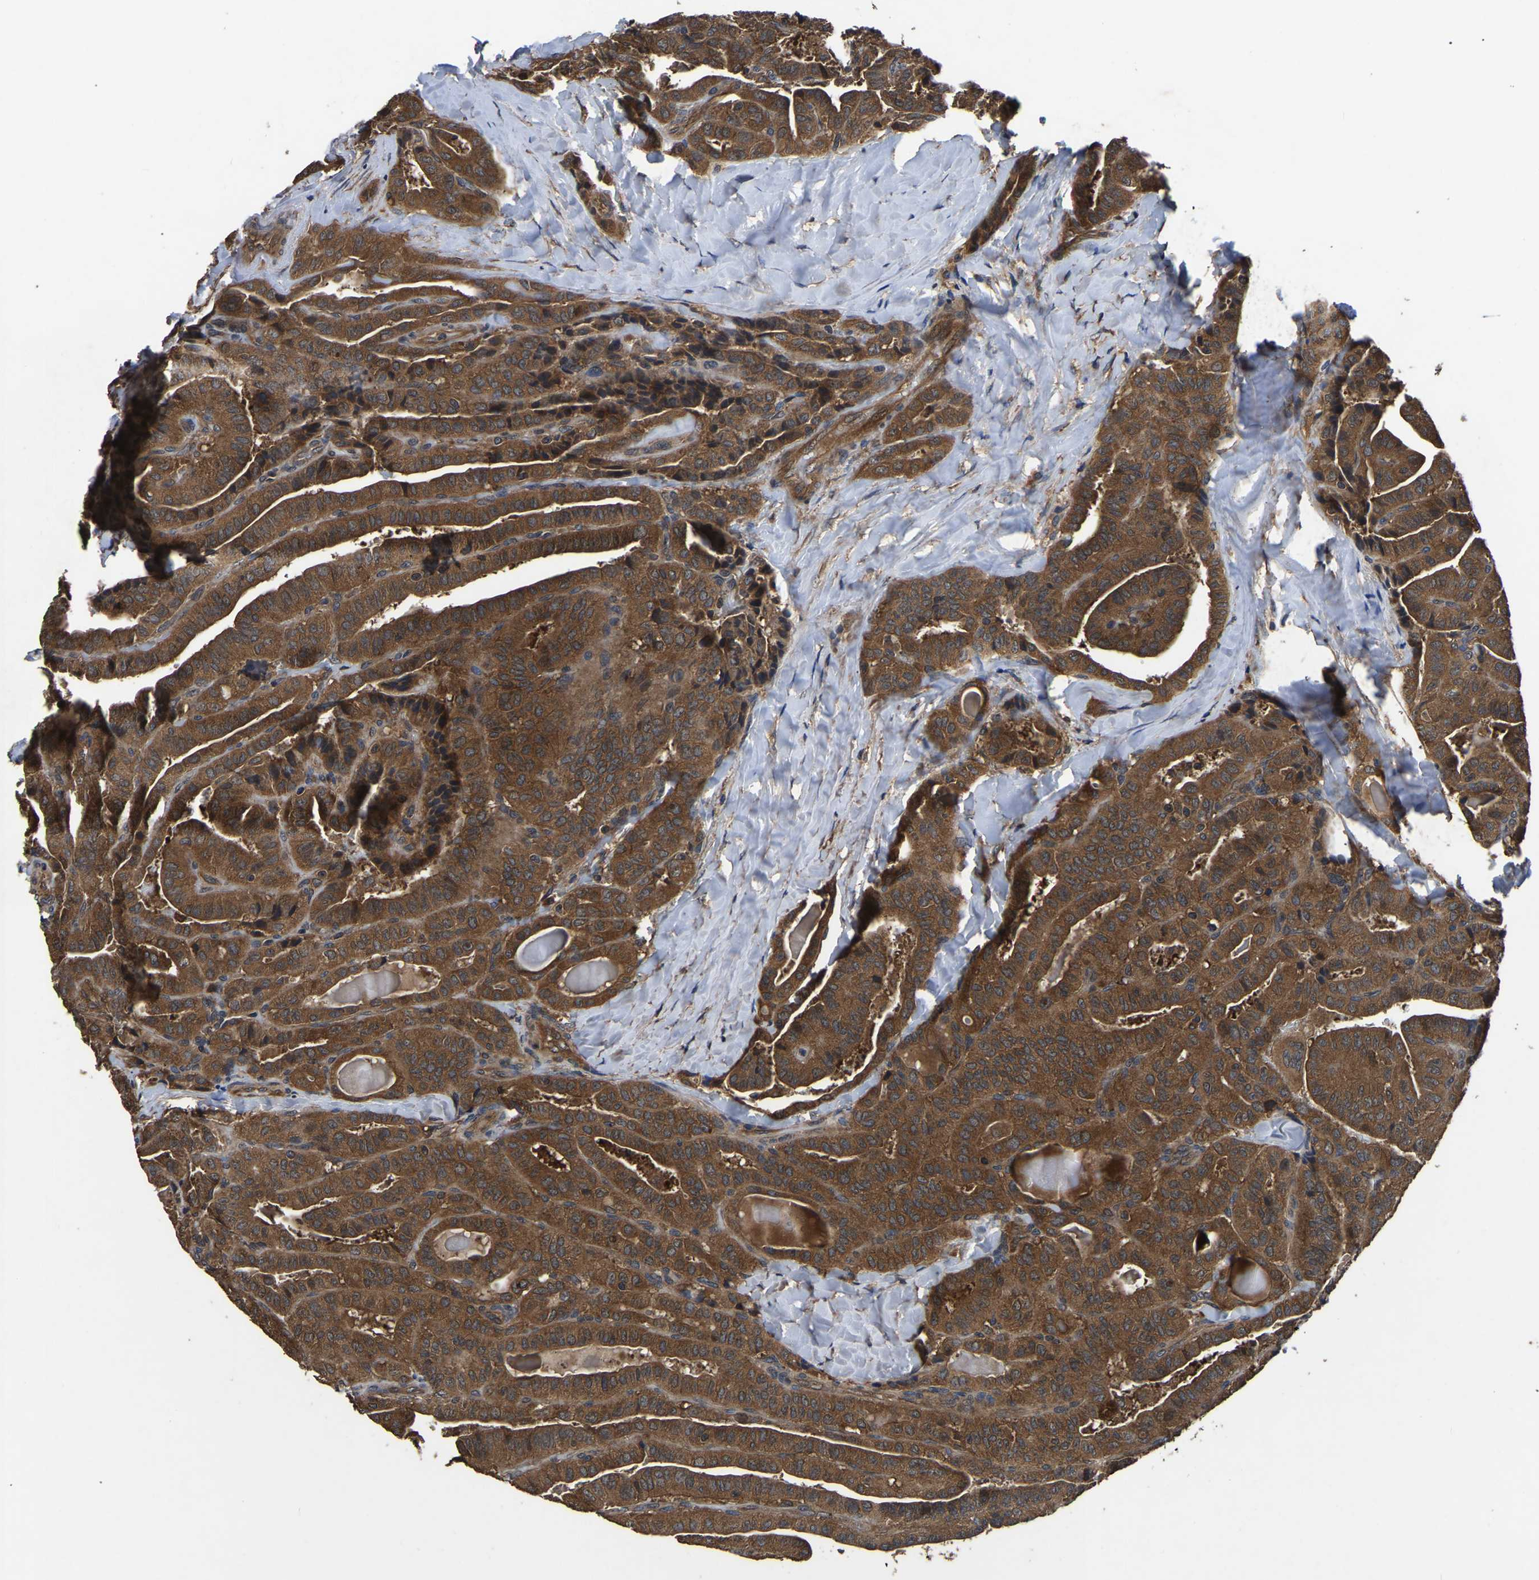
{"staining": {"intensity": "strong", "quantity": ">75%", "location": "cytoplasmic/membranous"}, "tissue": "thyroid cancer", "cell_type": "Tumor cells", "image_type": "cancer", "snomed": [{"axis": "morphology", "description": "Papillary adenocarcinoma, NOS"}, {"axis": "topography", "description": "Thyroid gland"}], "caption": "Human papillary adenocarcinoma (thyroid) stained with a protein marker demonstrates strong staining in tumor cells.", "gene": "CRYZL1", "patient": {"sex": "male", "age": 77}}